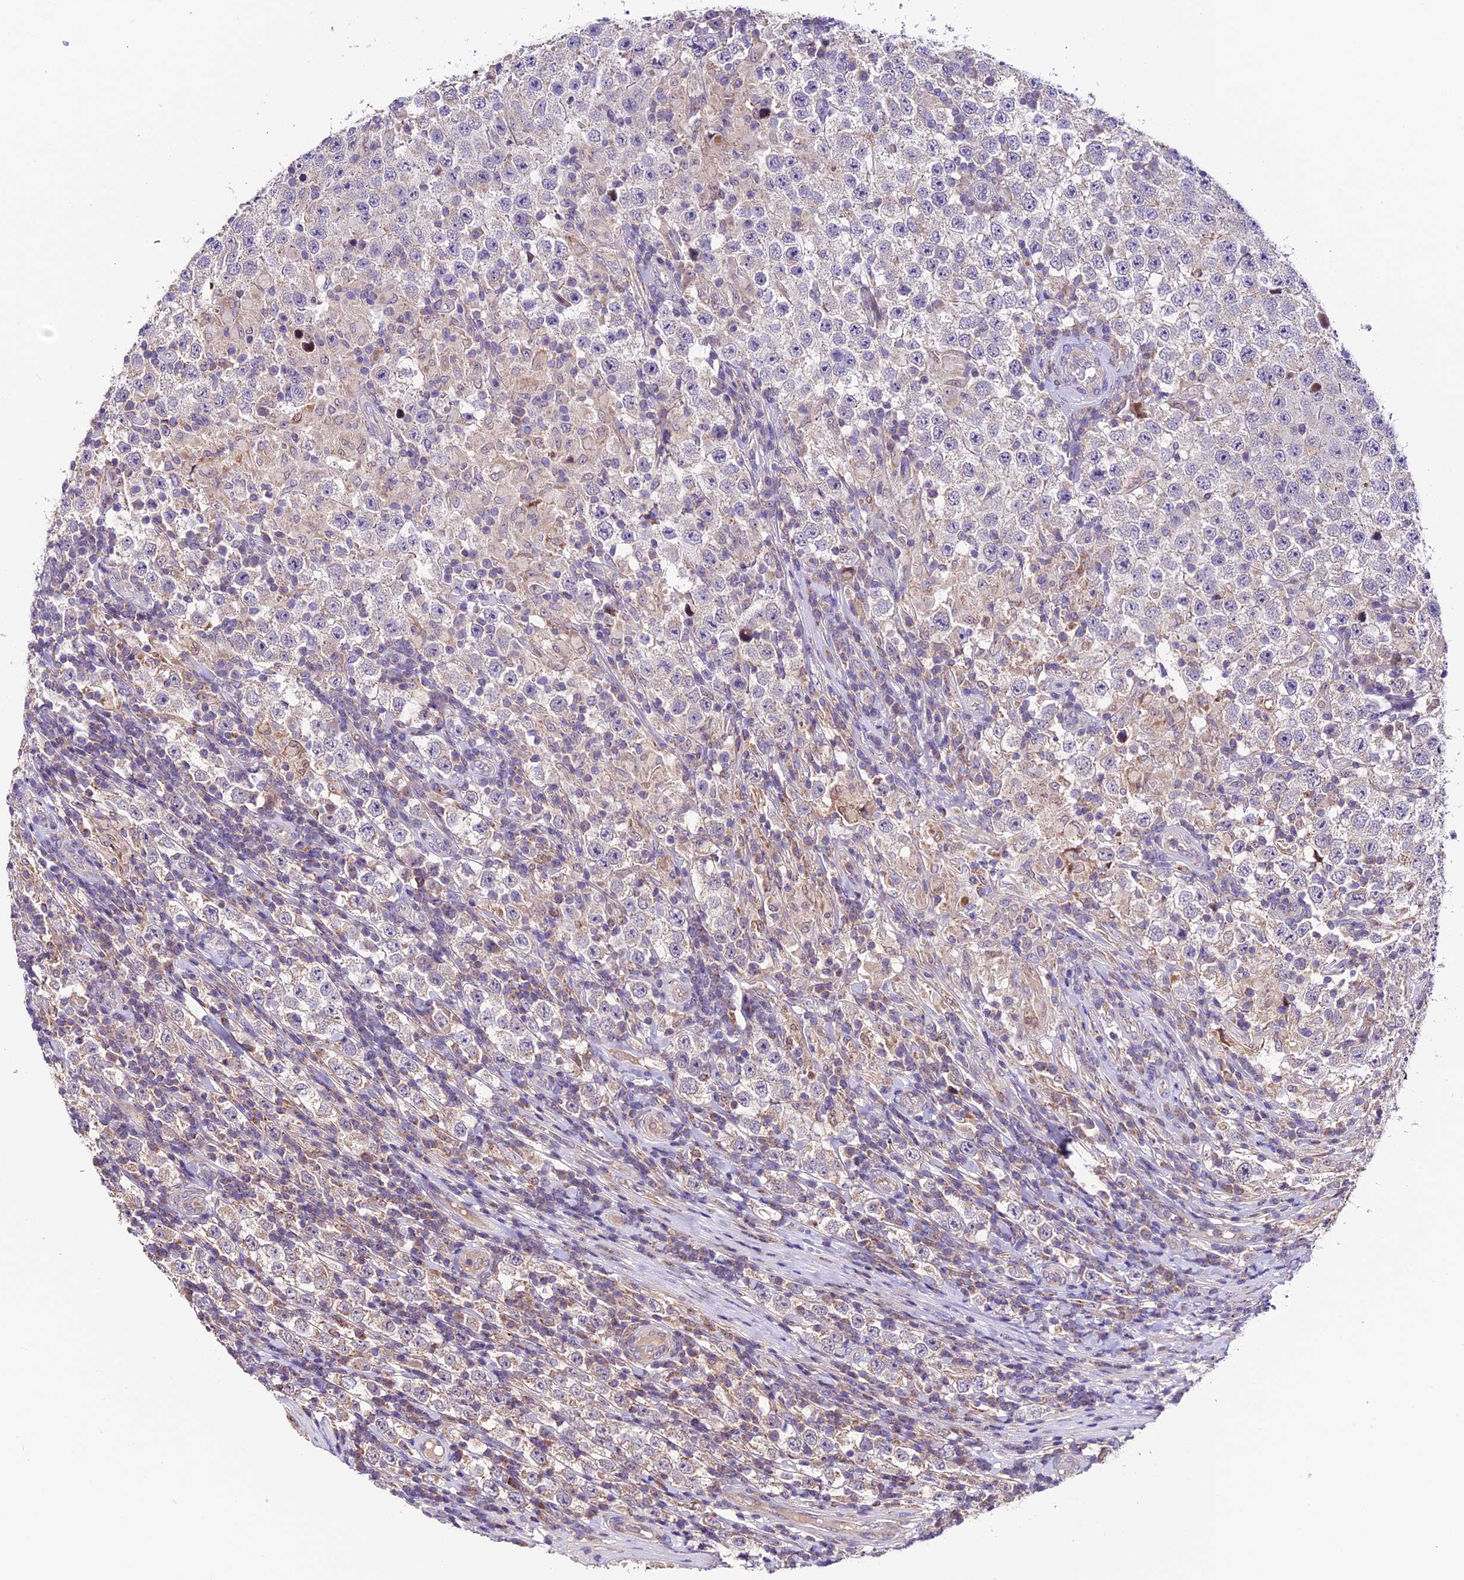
{"staining": {"intensity": "negative", "quantity": "none", "location": "none"}, "tissue": "testis cancer", "cell_type": "Tumor cells", "image_type": "cancer", "snomed": [{"axis": "morphology", "description": "Normal tissue, NOS"}, {"axis": "morphology", "description": "Urothelial carcinoma, High grade"}, {"axis": "morphology", "description": "Seminoma, NOS"}, {"axis": "morphology", "description": "Carcinoma, Embryonal, NOS"}, {"axis": "topography", "description": "Urinary bladder"}, {"axis": "topography", "description": "Testis"}], "caption": "The image demonstrates no staining of tumor cells in testis seminoma. Nuclei are stained in blue.", "gene": "DDX28", "patient": {"sex": "male", "age": 41}}